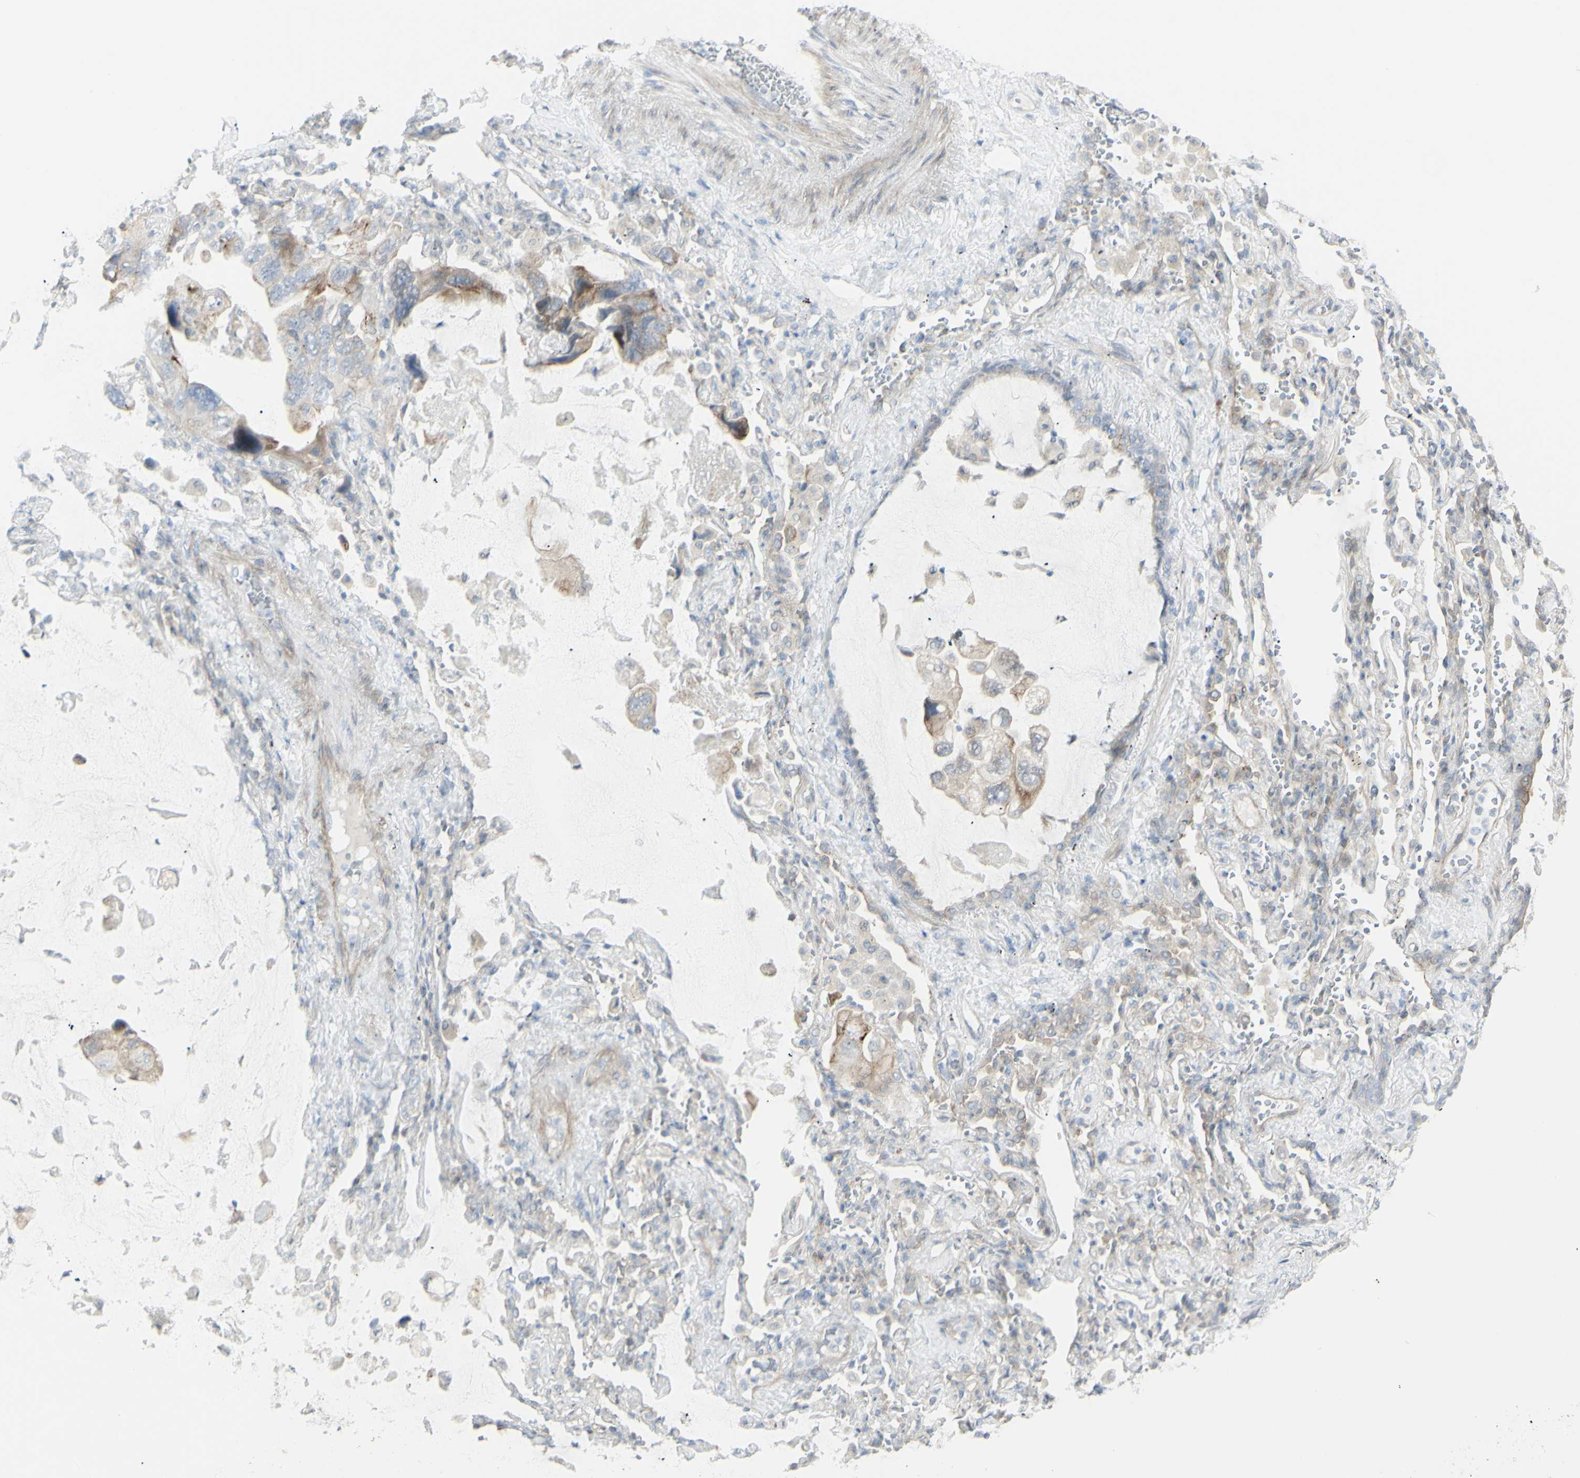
{"staining": {"intensity": "weak", "quantity": ">75%", "location": "cytoplasmic/membranous"}, "tissue": "lung cancer", "cell_type": "Tumor cells", "image_type": "cancer", "snomed": [{"axis": "morphology", "description": "Squamous cell carcinoma, NOS"}, {"axis": "topography", "description": "Lung"}], "caption": "A high-resolution photomicrograph shows IHC staining of squamous cell carcinoma (lung), which demonstrates weak cytoplasmic/membranous positivity in about >75% of tumor cells. (DAB (3,3'-diaminobenzidine) IHC with brightfield microscopy, high magnification).", "gene": "NDST4", "patient": {"sex": "female", "age": 73}}